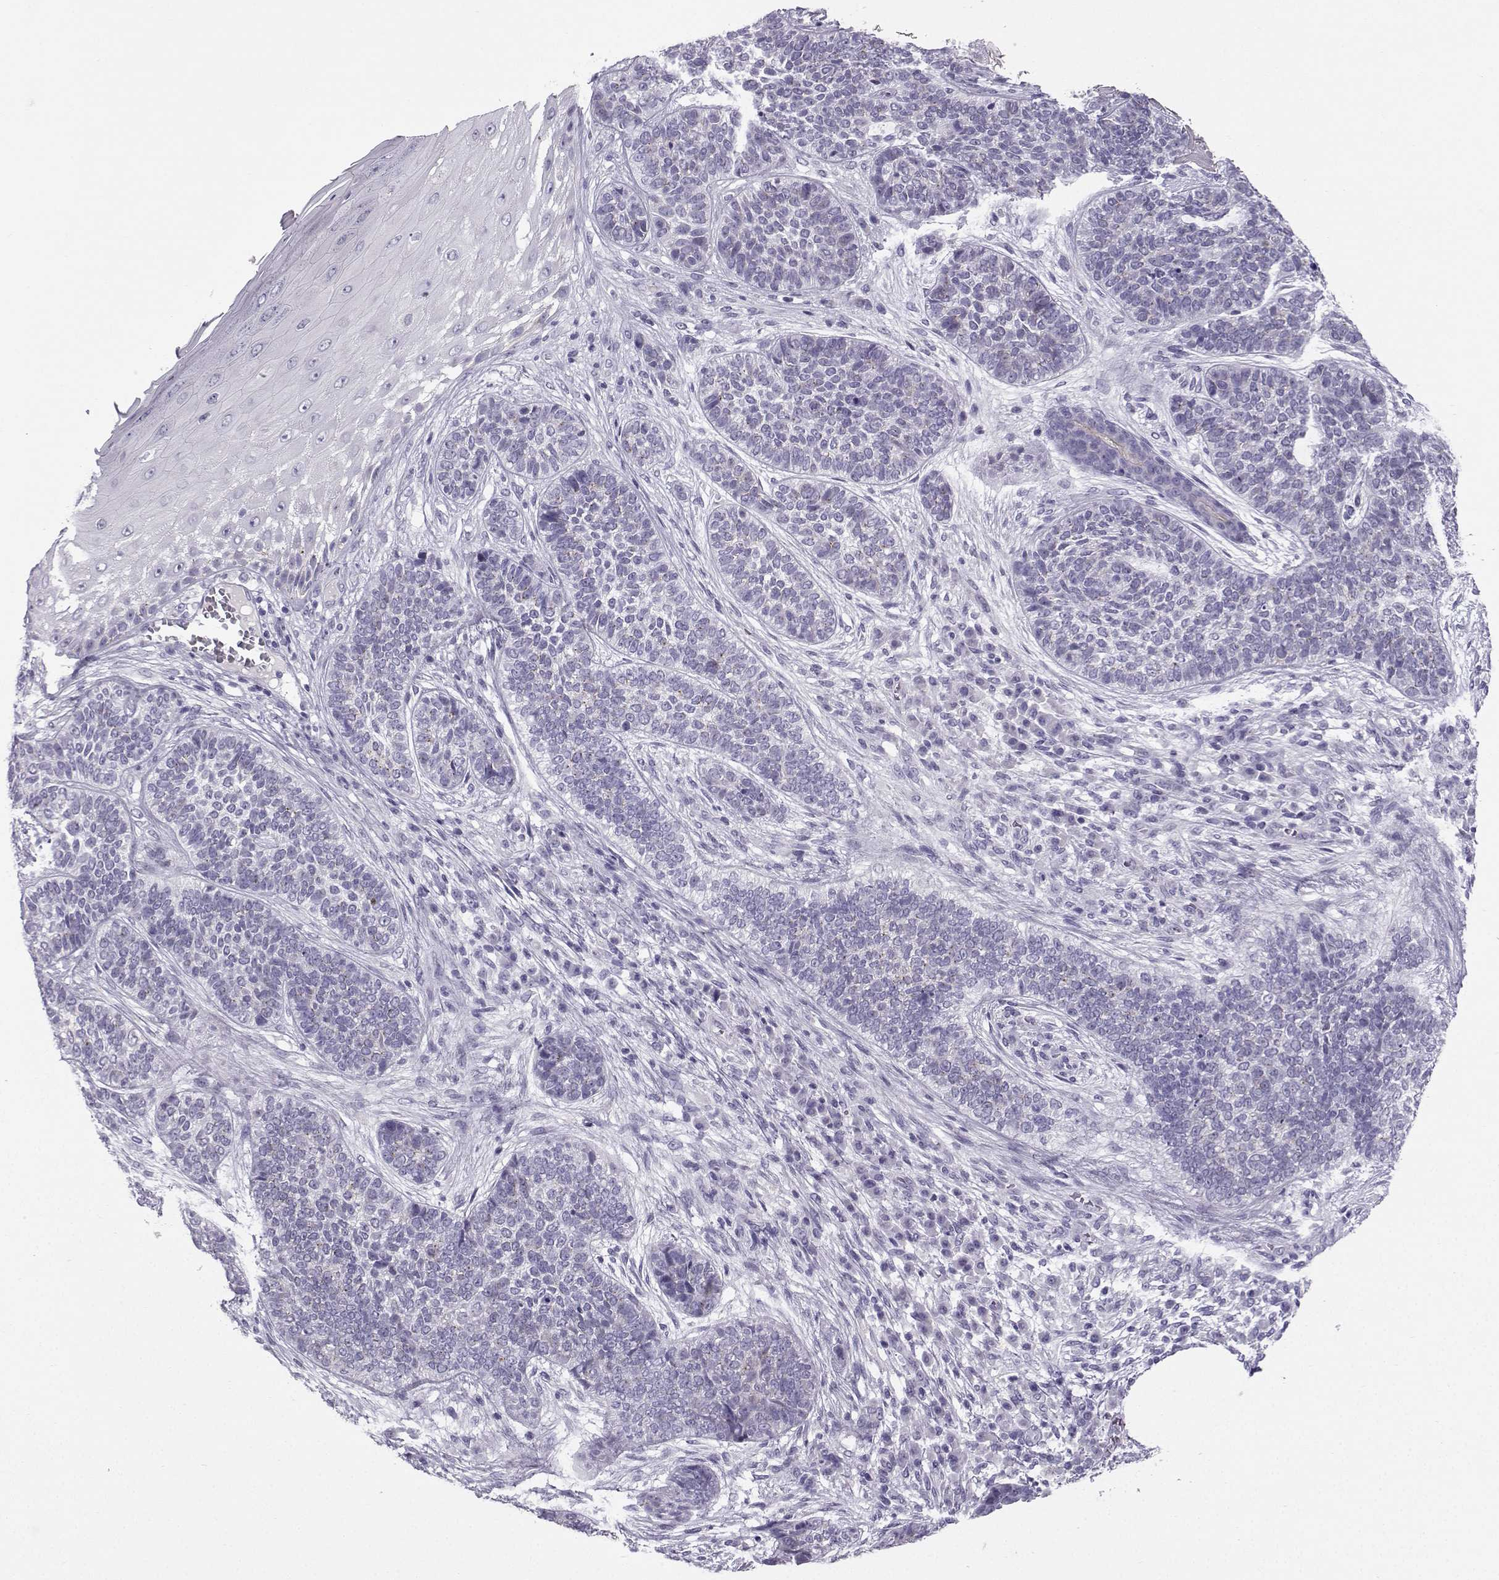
{"staining": {"intensity": "negative", "quantity": "none", "location": "none"}, "tissue": "skin cancer", "cell_type": "Tumor cells", "image_type": "cancer", "snomed": [{"axis": "morphology", "description": "Basal cell carcinoma"}, {"axis": "topography", "description": "Skin"}], "caption": "Histopathology image shows no significant protein staining in tumor cells of basal cell carcinoma (skin). (DAB IHC, high magnification).", "gene": "ZBTB8B", "patient": {"sex": "female", "age": 69}}